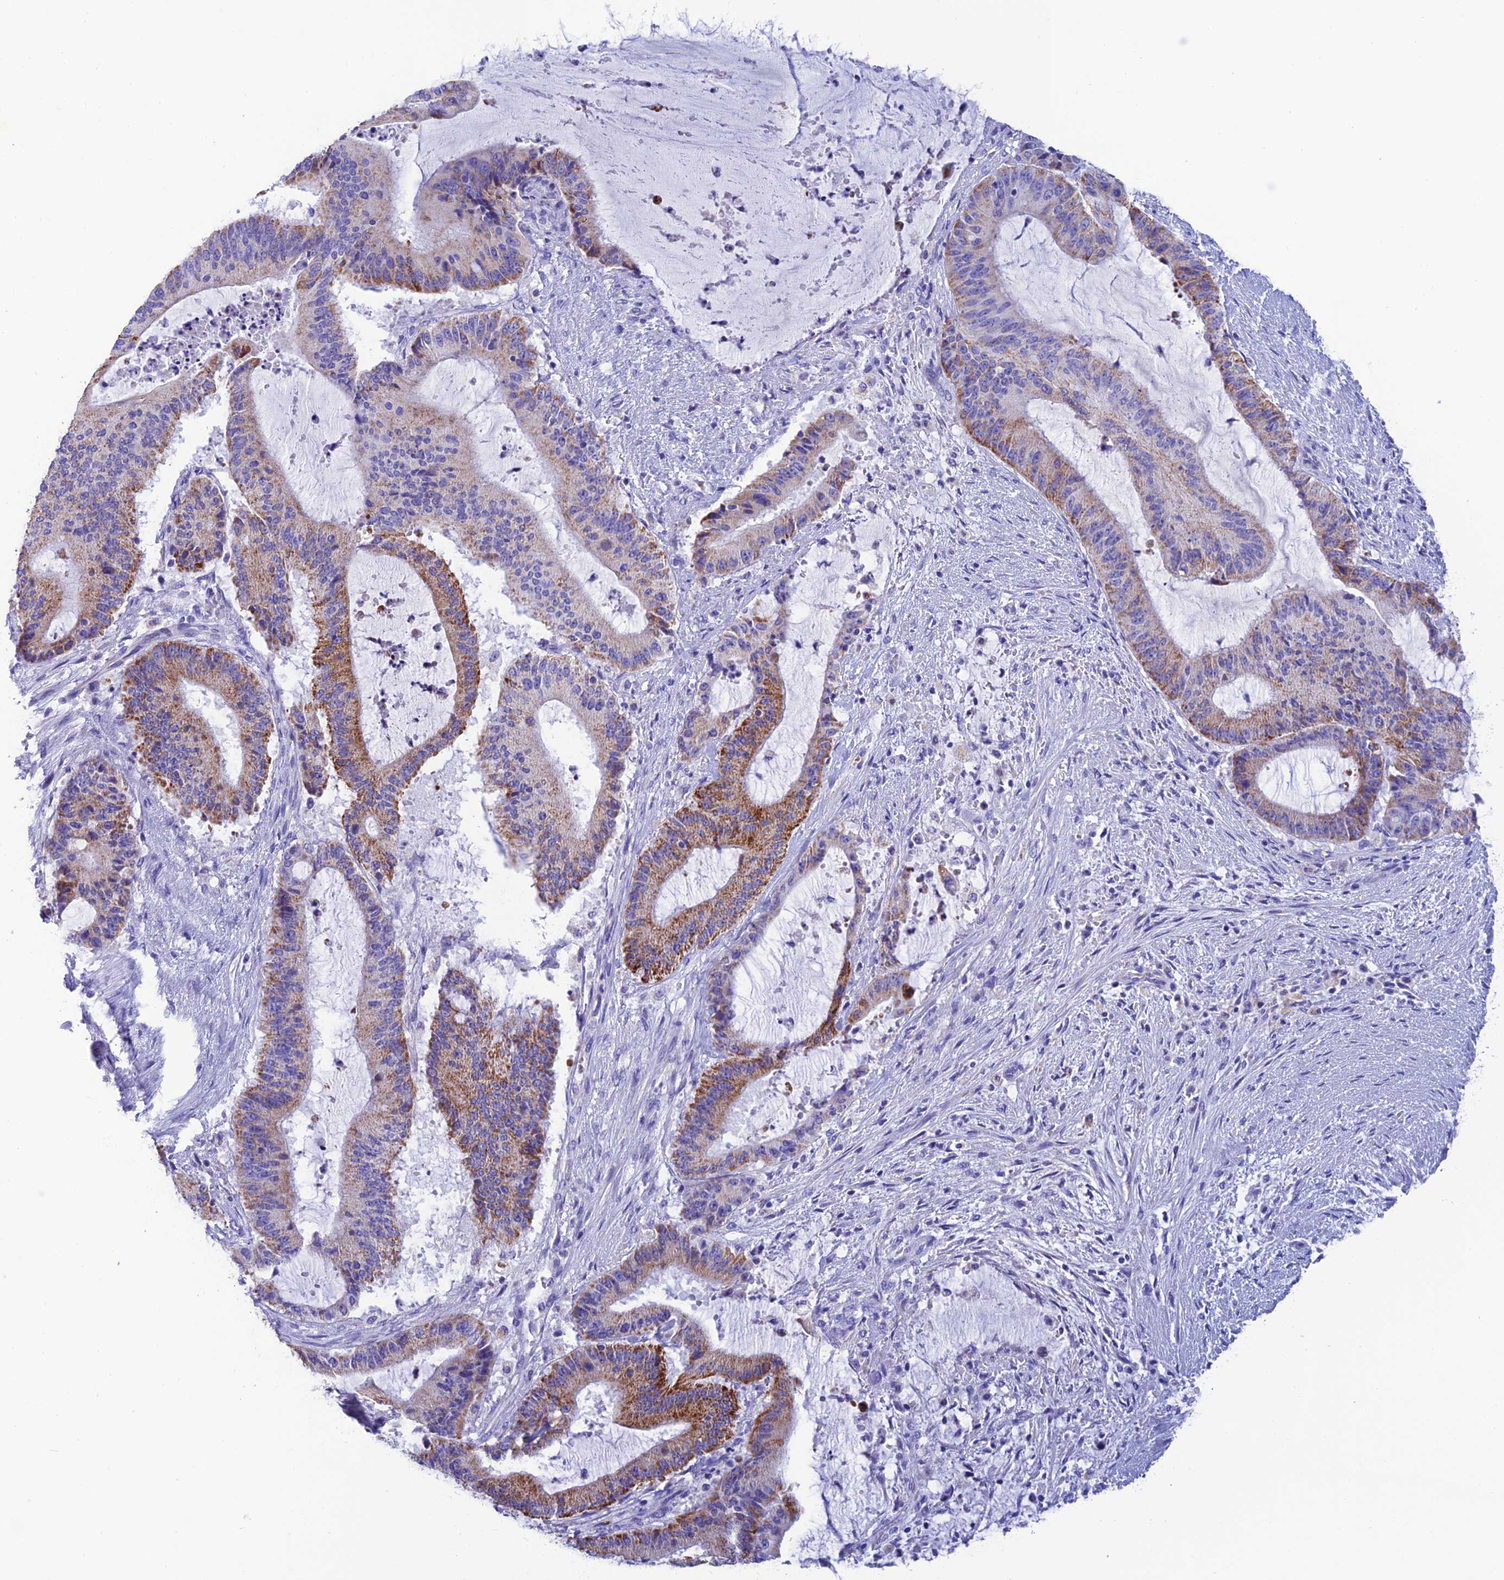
{"staining": {"intensity": "moderate", "quantity": "25%-75%", "location": "cytoplasmic/membranous"}, "tissue": "liver cancer", "cell_type": "Tumor cells", "image_type": "cancer", "snomed": [{"axis": "morphology", "description": "Normal tissue, NOS"}, {"axis": "morphology", "description": "Cholangiocarcinoma"}, {"axis": "topography", "description": "Liver"}, {"axis": "topography", "description": "Peripheral nerve tissue"}], "caption": "A high-resolution image shows immunohistochemistry (IHC) staining of cholangiocarcinoma (liver), which reveals moderate cytoplasmic/membranous expression in about 25%-75% of tumor cells. The staining was performed using DAB to visualize the protein expression in brown, while the nuclei were stained in blue with hematoxylin (Magnification: 20x).", "gene": "NXPE4", "patient": {"sex": "female", "age": 73}}